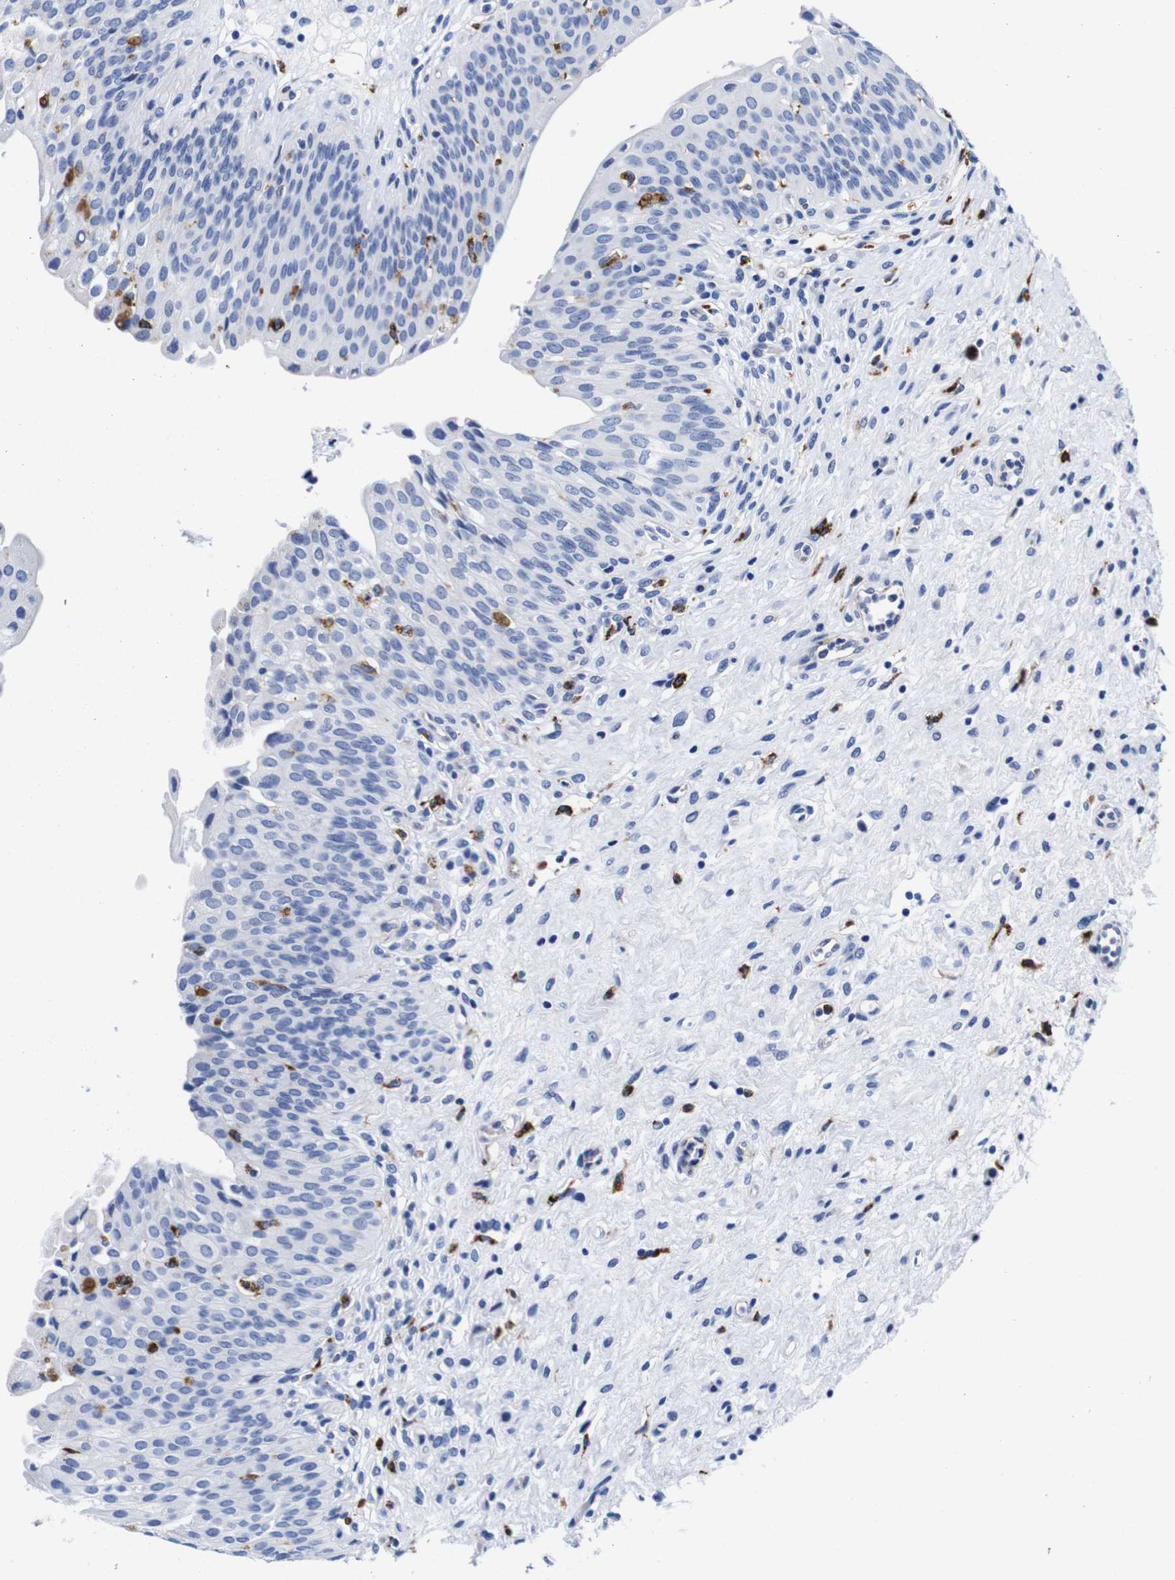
{"staining": {"intensity": "negative", "quantity": "none", "location": "none"}, "tissue": "urinary bladder", "cell_type": "Urothelial cells", "image_type": "normal", "snomed": [{"axis": "morphology", "description": "Normal tissue, NOS"}, {"axis": "topography", "description": "Urinary bladder"}], "caption": "Immunohistochemical staining of unremarkable urinary bladder displays no significant expression in urothelial cells. (DAB IHC, high magnification).", "gene": "ENSG00000248993", "patient": {"sex": "male", "age": 46}}